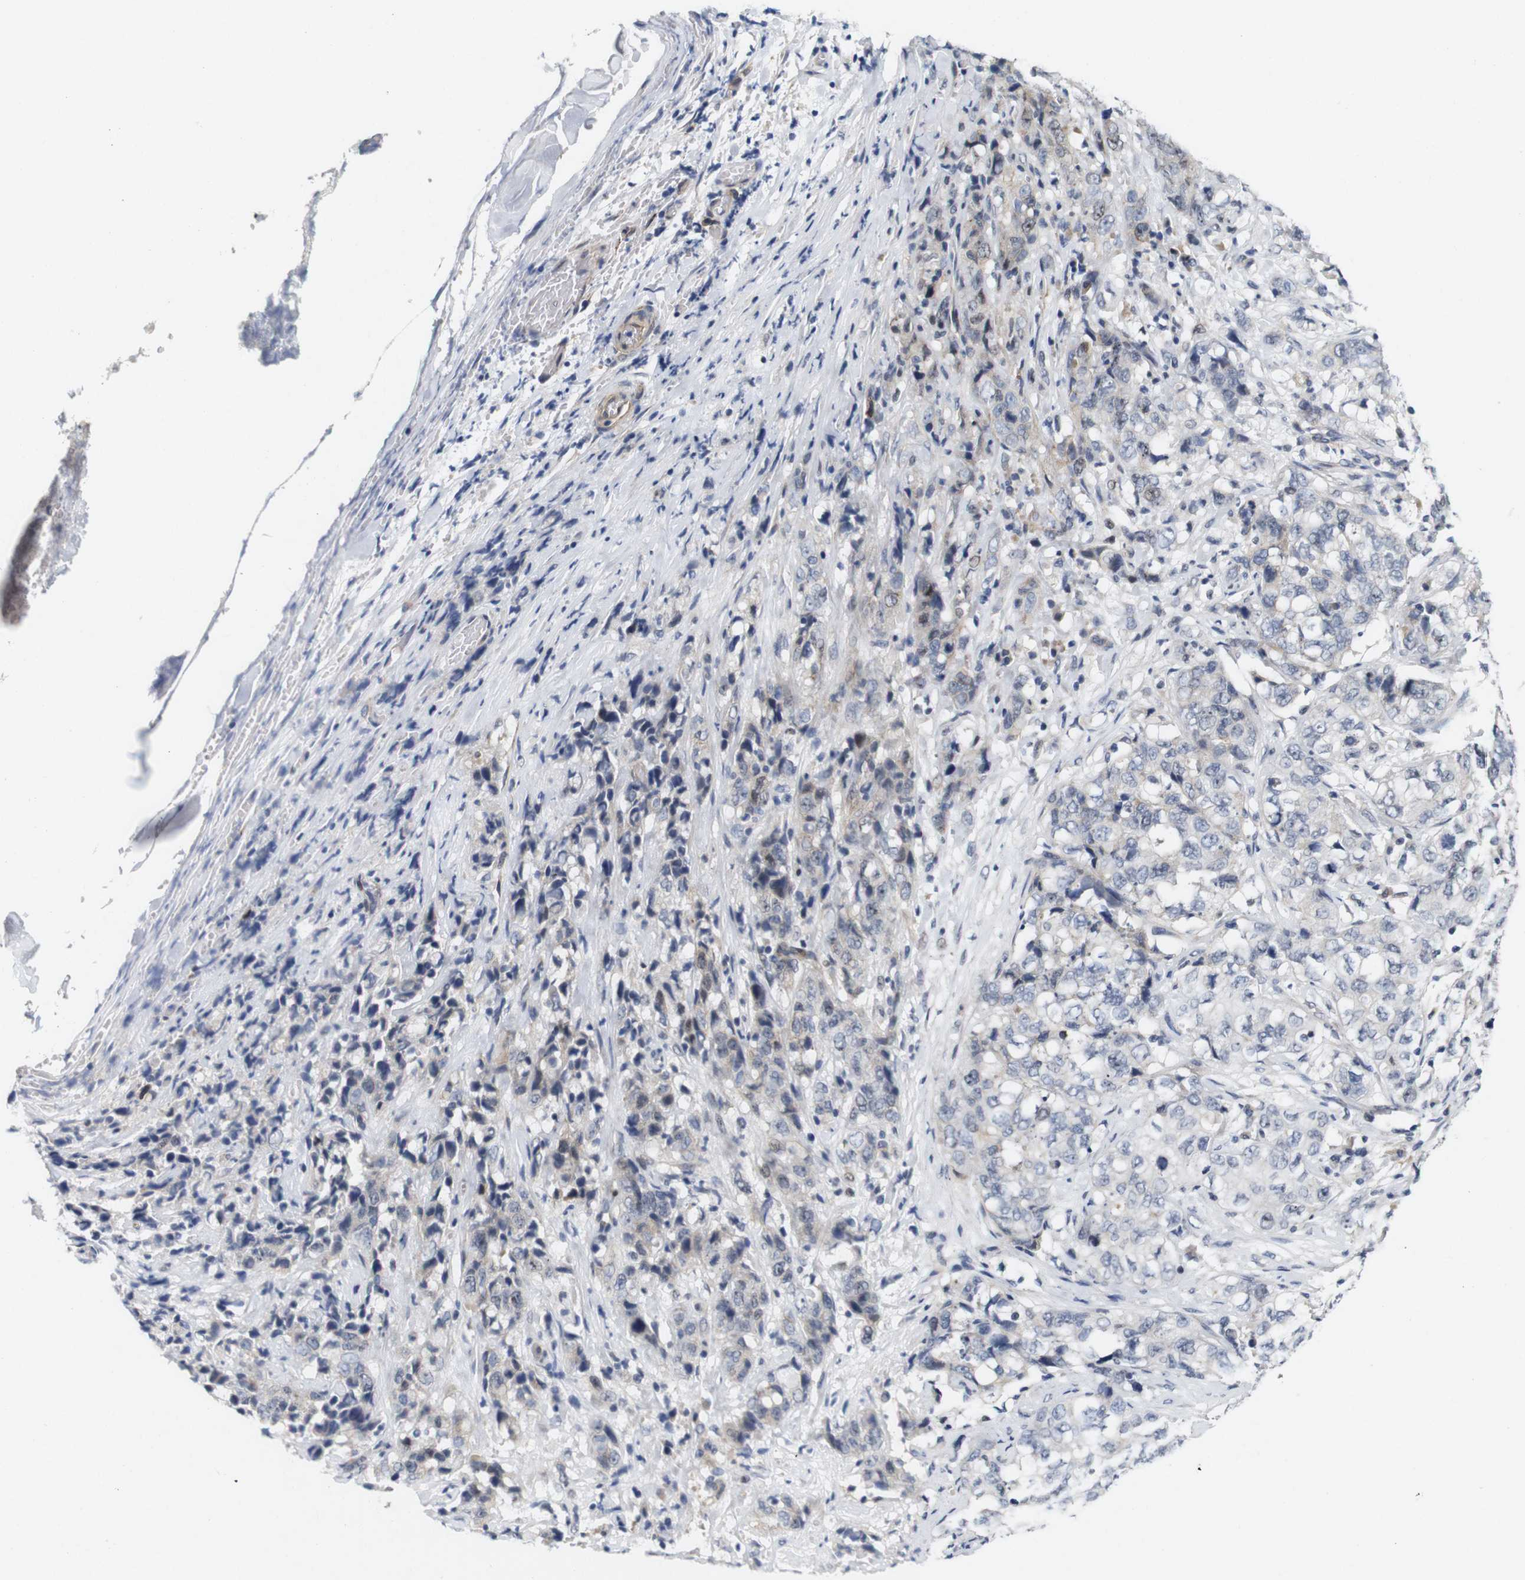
{"staining": {"intensity": "negative", "quantity": "none", "location": "none"}, "tissue": "stomach cancer", "cell_type": "Tumor cells", "image_type": "cancer", "snomed": [{"axis": "morphology", "description": "Adenocarcinoma, NOS"}, {"axis": "topography", "description": "Stomach"}], "caption": "IHC of stomach cancer shows no positivity in tumor cells. (Stains: DAB (3,3'-diaminobenzidine) immunohistochemistry (IHC) with hematoxylin counter stain, Microscopy: brightfield microscopy at high magnification).", "gene": "CYB561", "patient": {"sex": "male", "age": 48}}